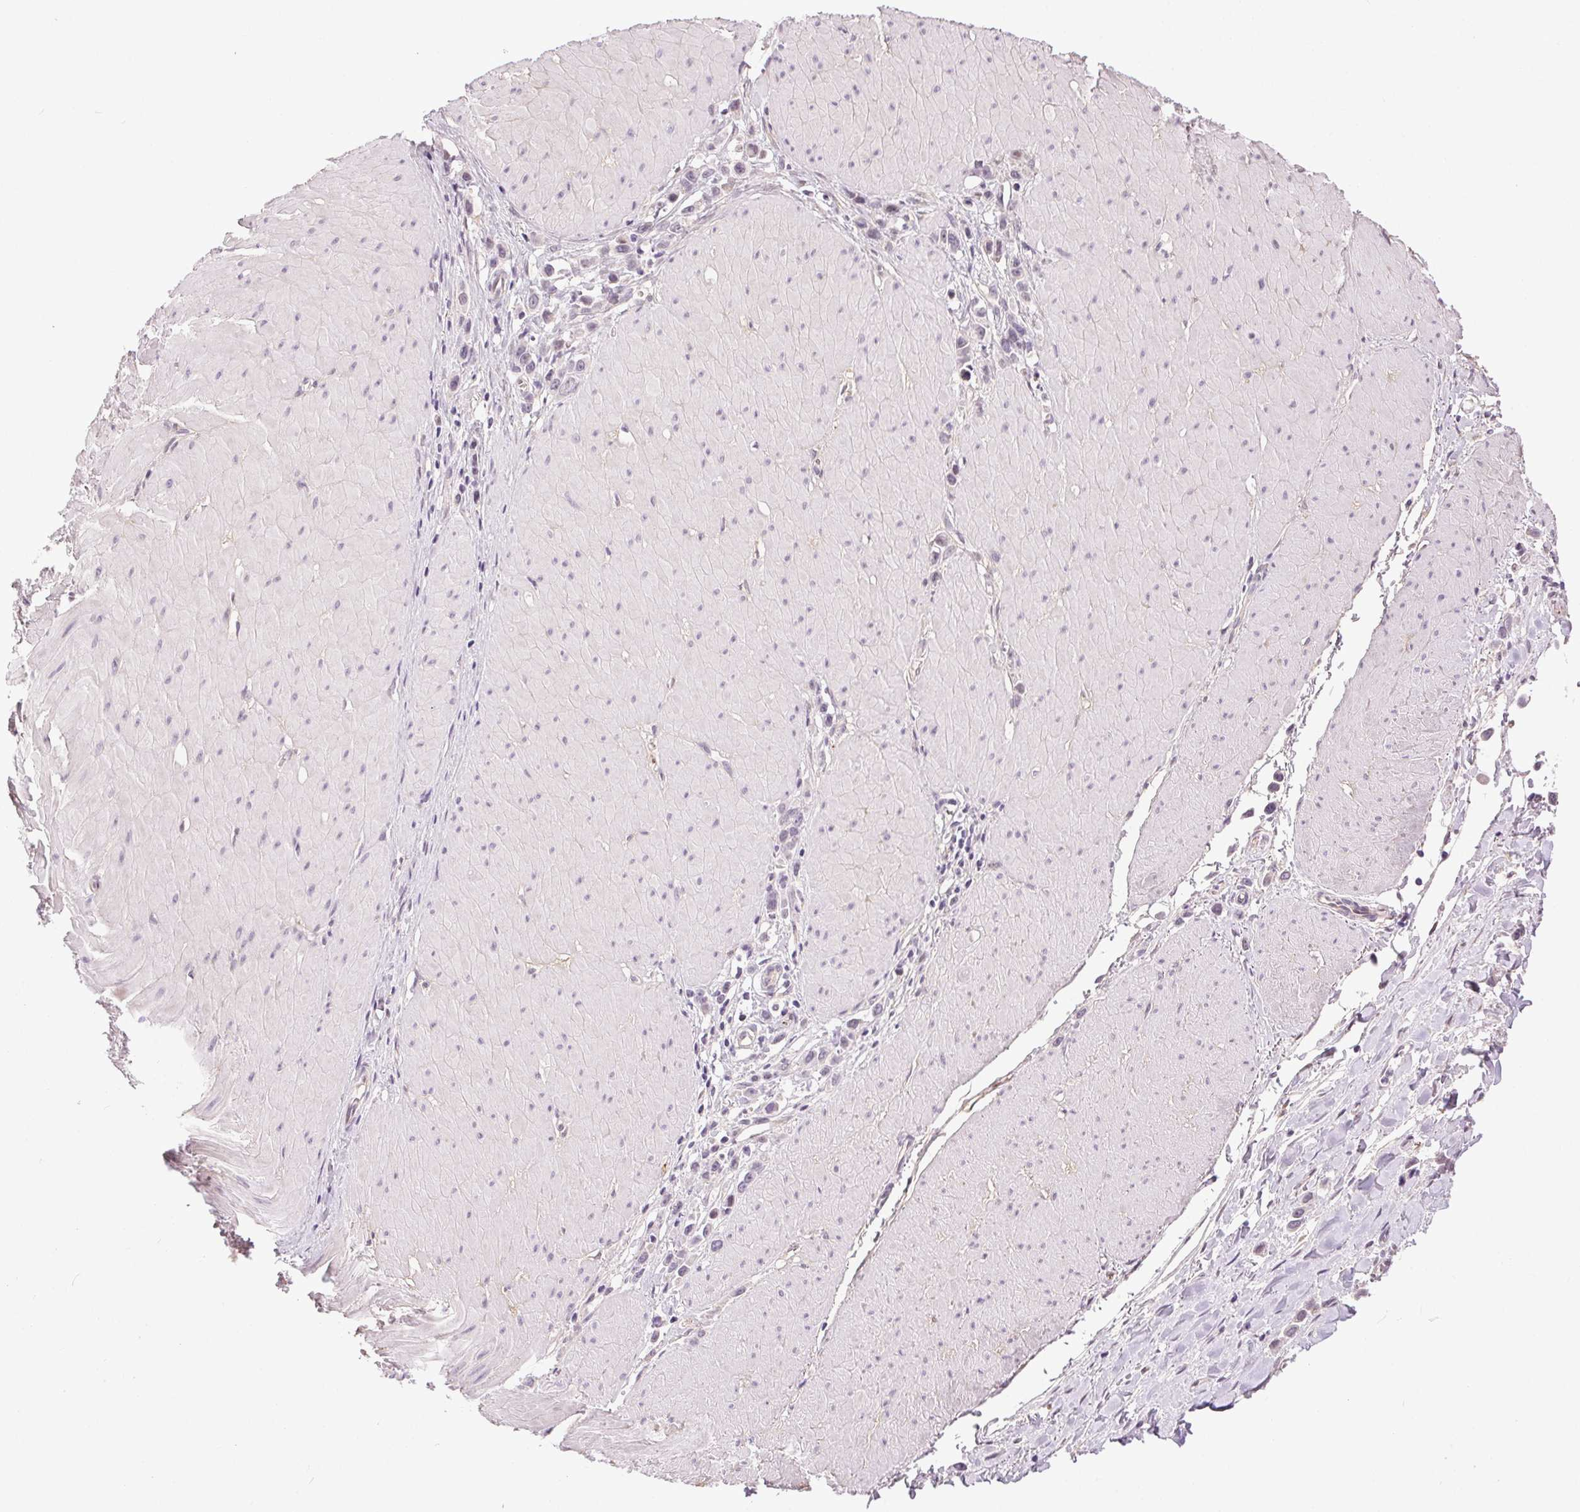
{"staining": {"intensity": "negative", "quantity": "none", "location": "none"}, "tissue": "stomach cancer", "cell_type": "Tumor cells", "image_type": "cancer", "snomed": [{"axis": "morphology", "description": "Adenocarcinoma, NOS"}, {"axis": "topography", "description": "Stomach"}], "caption": "Micrograph shows no significant protein positivity in tumor cells of stomach adenocarcinoma.", "gene": "SYT11", "patient": {"sex": "male", "age": 47}}